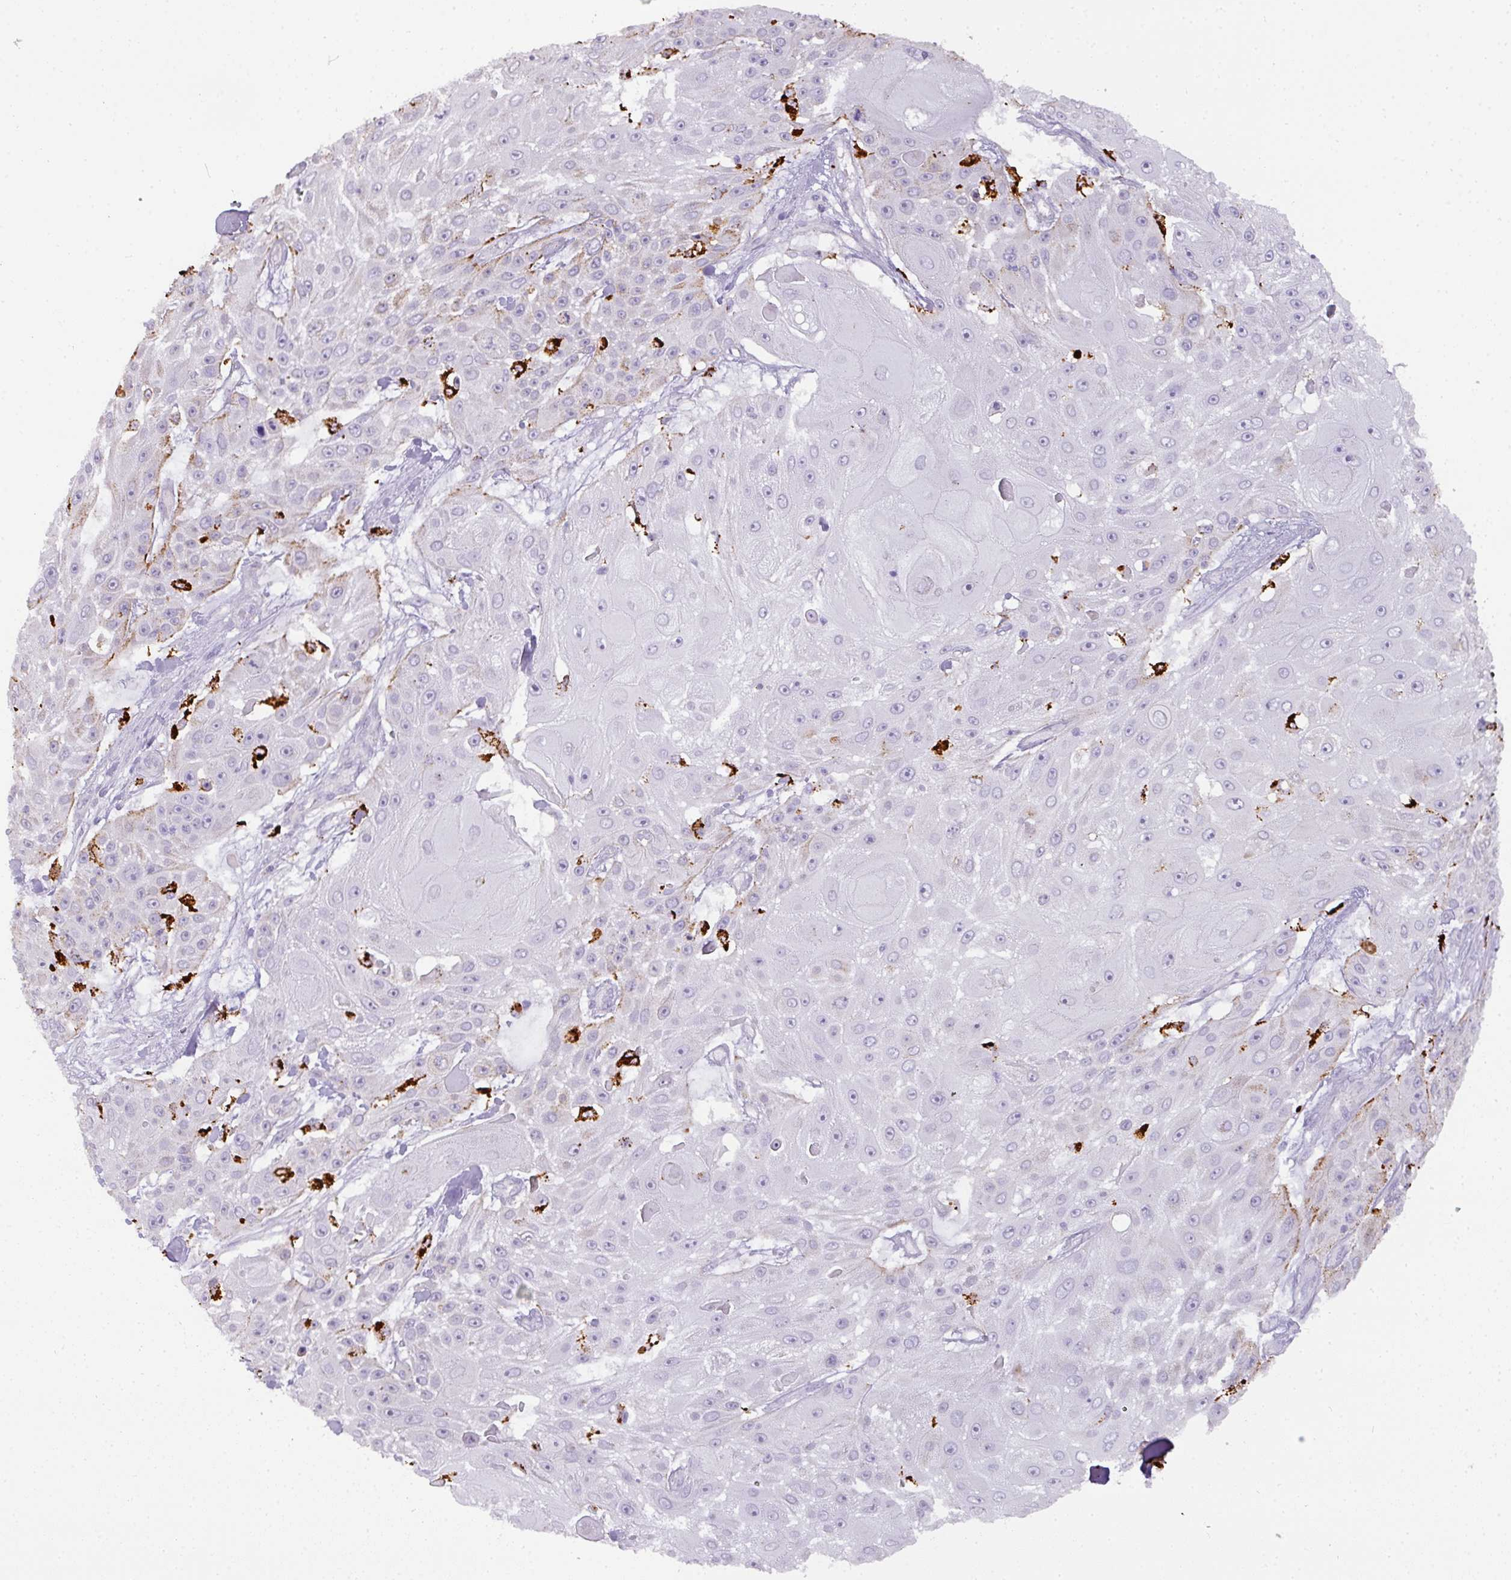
{"staining": {"intensity": "negative", "quantity": "none", "location": "none"}, "tissue": "skin cancer", "cell_type": "Tumor cells", "image_type": "cancer", "snomed": [{"axis": "morphology", "description": "Squamous cell carcinoma, NOS"}, {"axis": "topography", "description": "Skin"}], "caption": "Human skin cancer (squamous cell carcinoma) stained for a protein using immunohistochemistry displays no staining in tumor cells.", "gene": "MMACHC", "patient": {"sex": "female", "age": 86}}